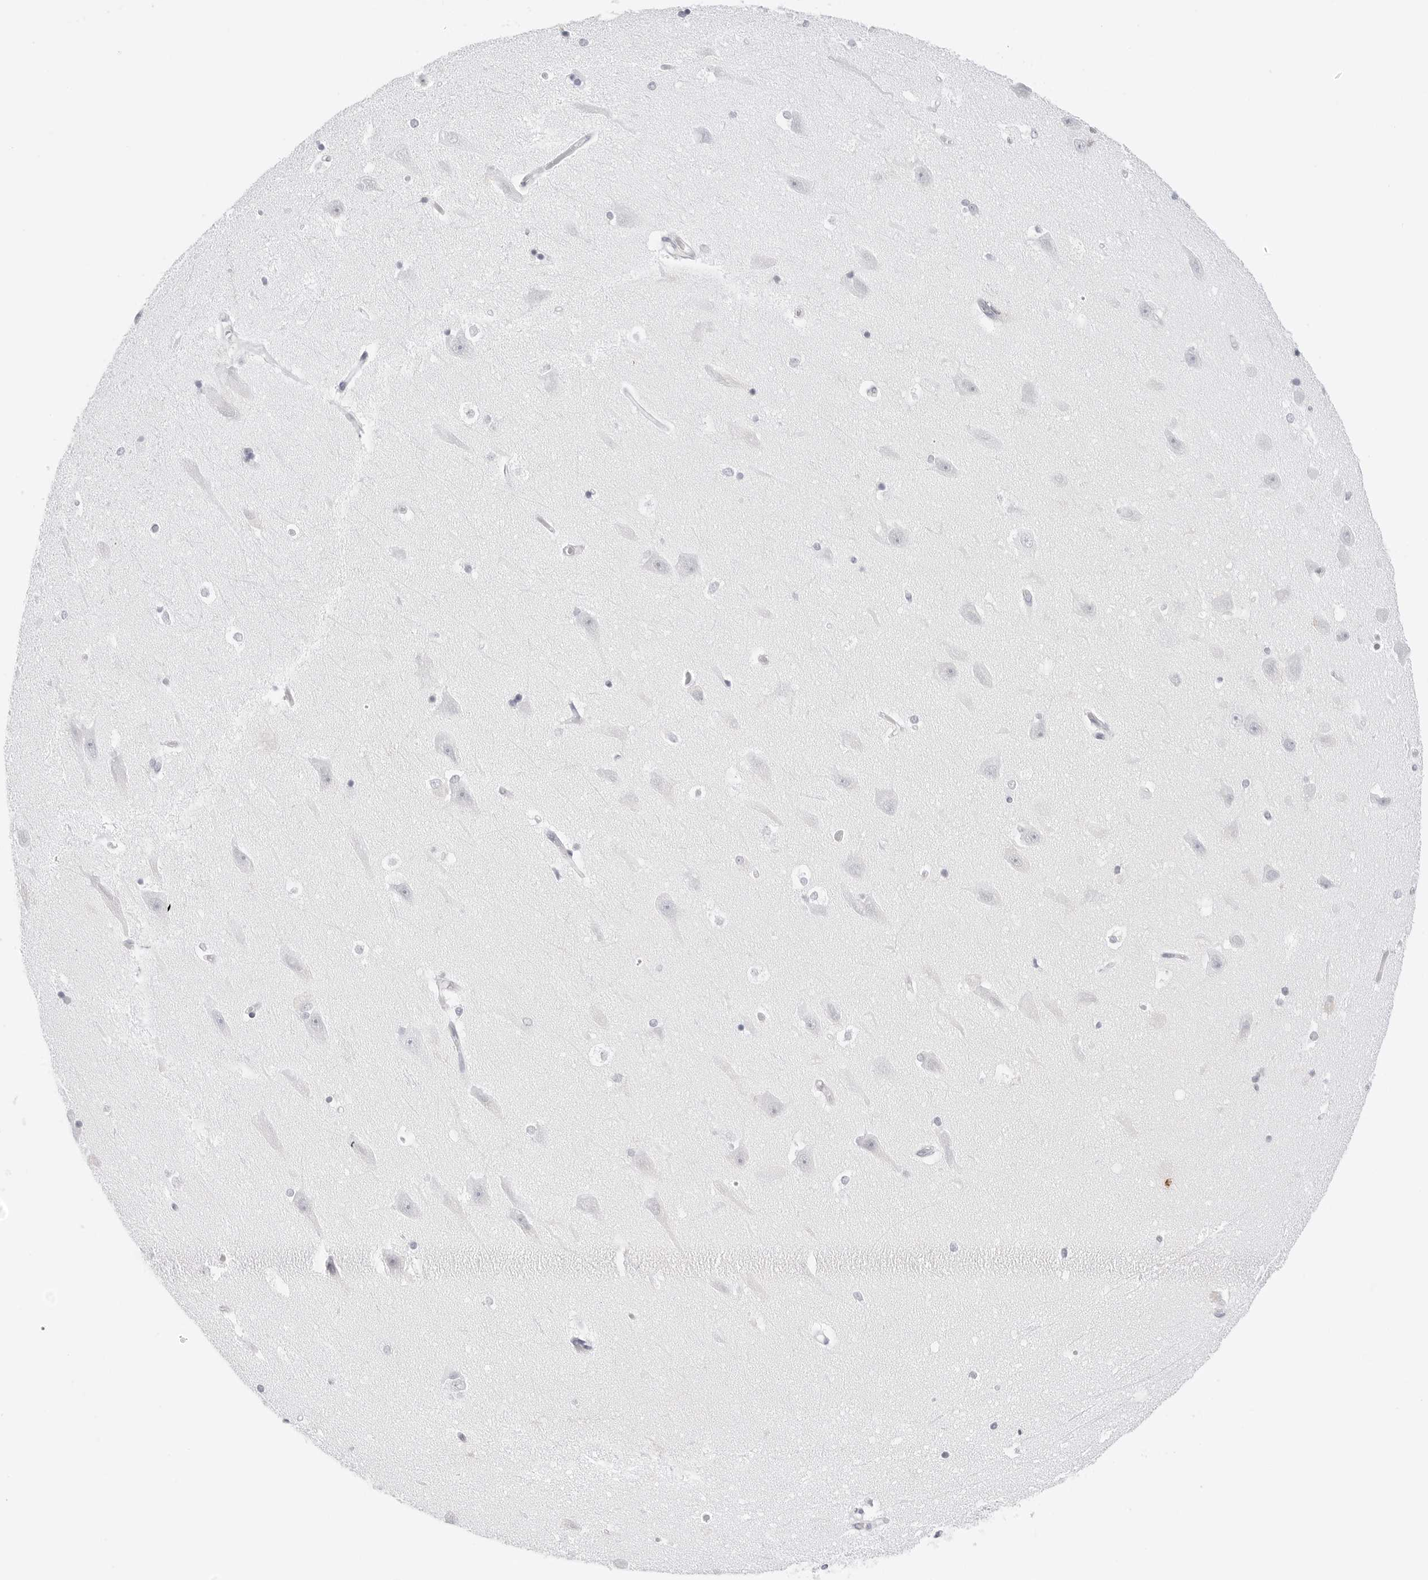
{"staining": {"intensity": "negative", "quantity": "none", "location": "none"}, "tissue": "hippocampus", "cell_type": "Glial cells", "image_type": "normal", "snomed": [{"axis": "morphology", "description": "Normal tissue, NOS"}, {"axis": "topography", "description": "Hippocampus"}], "caption": "Human hippocampus stained for a protein using immunohistochemistry (IHC) demonstrates no expression in glial cells.", "gene": "HMGCS2", "patient": {"sex": "male", "age": 45}}